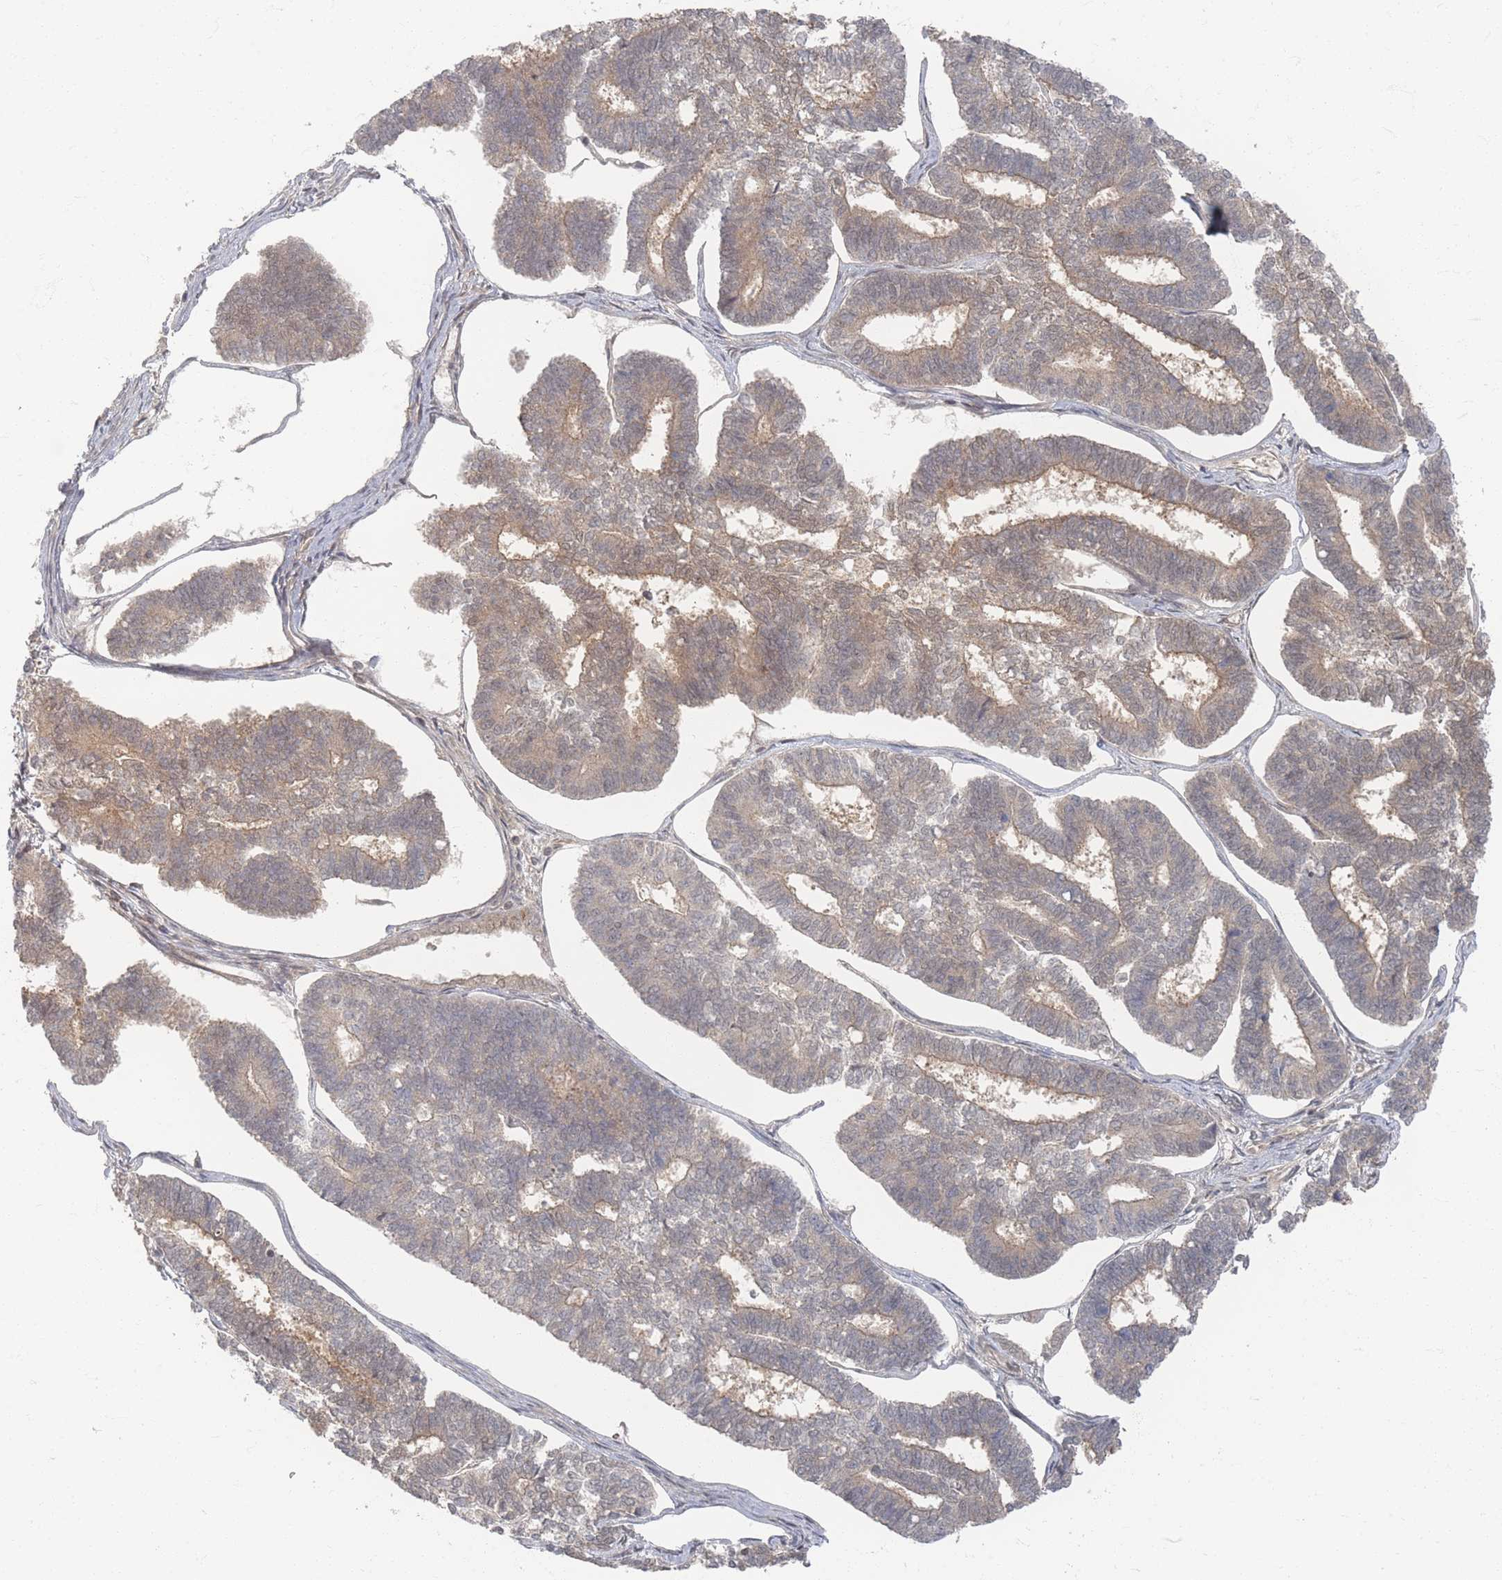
{"staining": {"intensity": "weak", "quantity": "25%-75%", "location": "cytoplasmic/membranous"}, "tissue": "endometrial cancer", "cell_type": "Tumor cells", "image_type": "cancer", "snomed": [{"axis": "morphology", "description": "Adenocarcinoma, NOS"}, {"axis": "topography", "description": "Endometrium"}], "caption": "High-power microscopy captured an immunohistochemistry (IHC) histopathology image of endometrial cancer, revealing weak cytoplasmic/membranous expression in approximately 25%-75% of tumor cells. (DAB (3,3'-diaminobenzidine) IHC with brightfield microscopy, high magnification).", "gene": "PSMD9", "patient": {"sex": "female", "age": 70}}